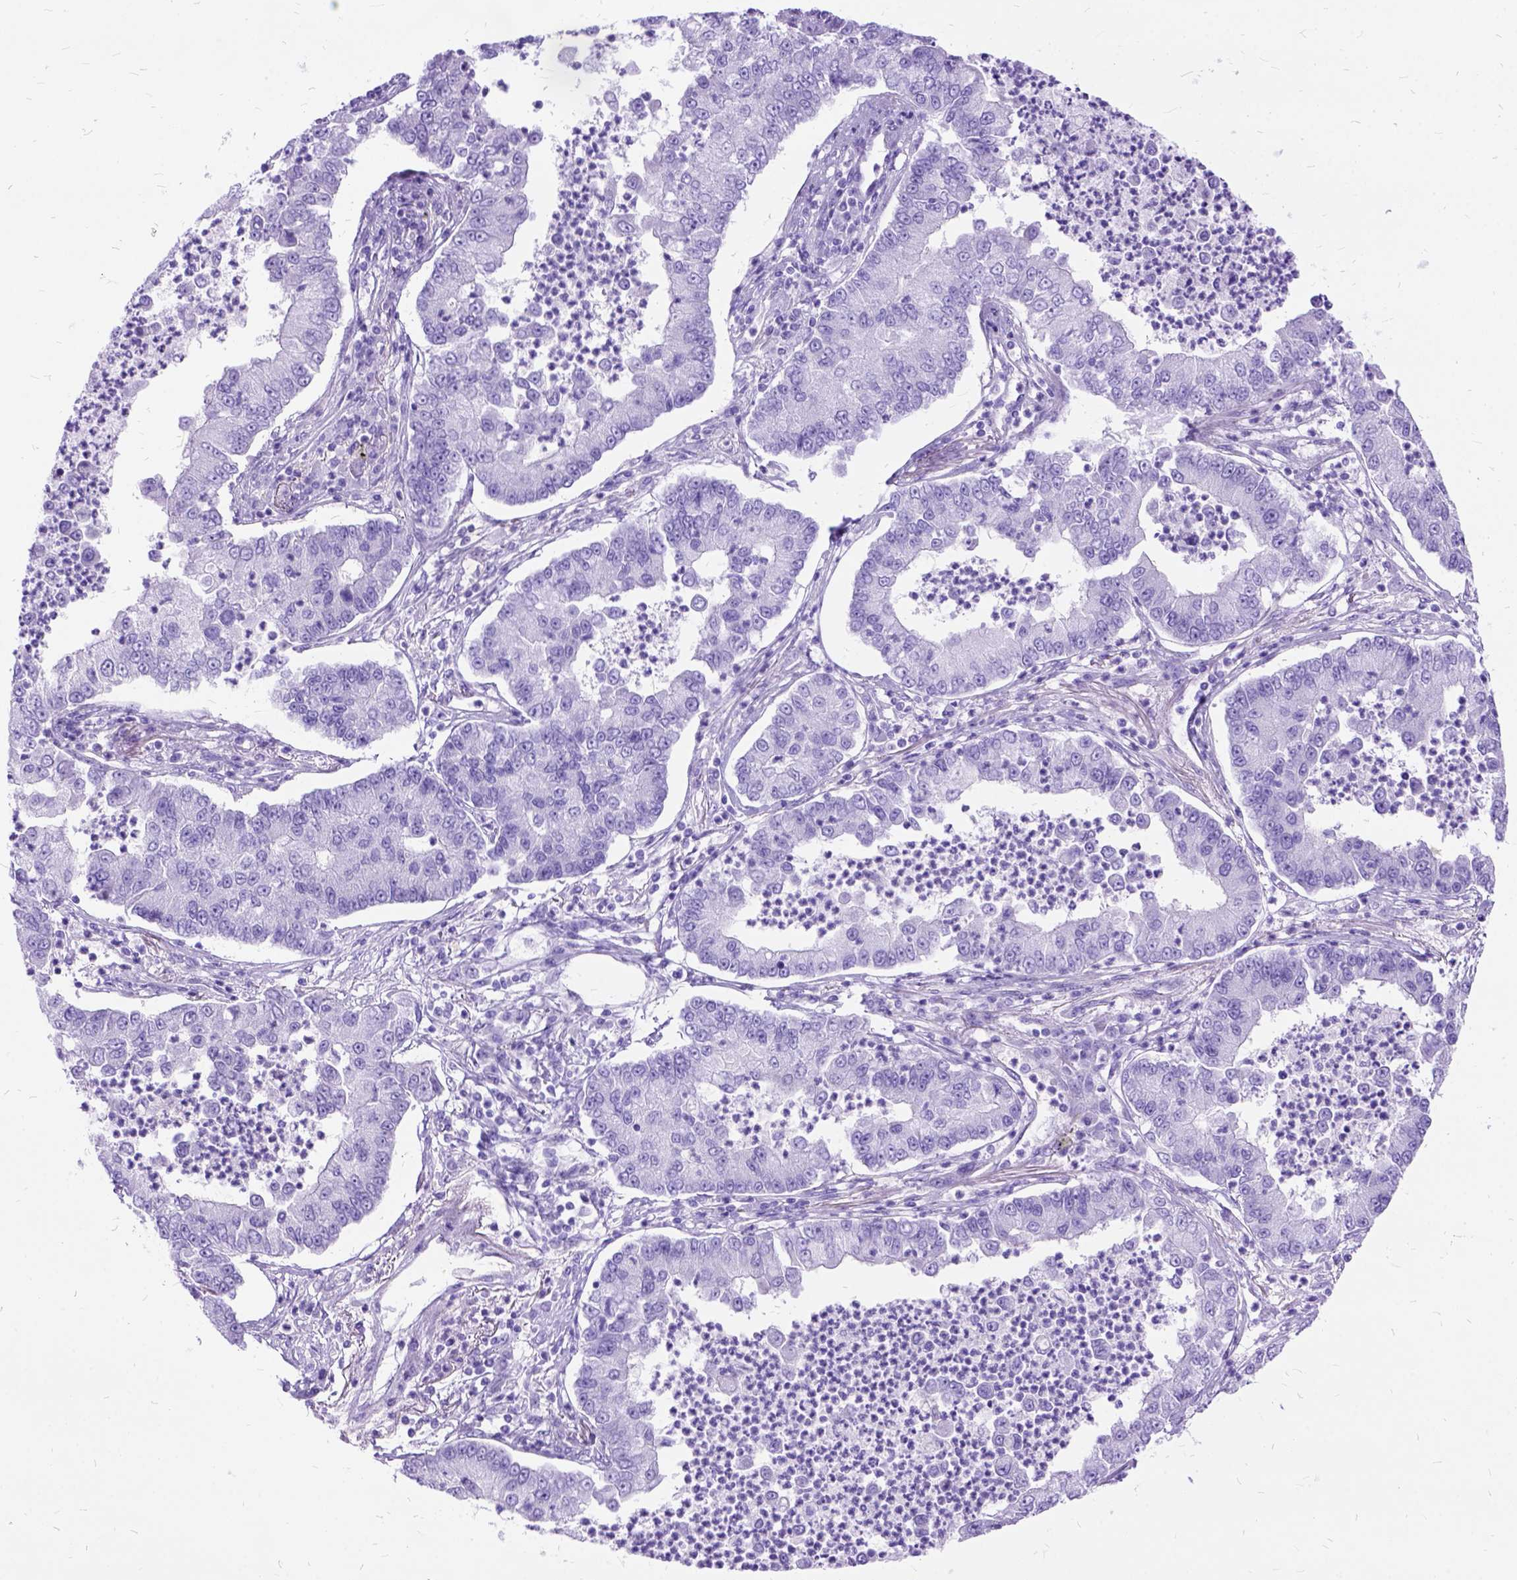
{"staining": {"intensity": "negative", "quantity": "none", "location": "none"}, "tissue": "lung cancer", "cell_type": "Tumor cells", "image_type": "cancer", "snomed": [{"axis": "morphology", "description": "Adenocarcinoma, NOS"}, {"axis": "topography", "description": "Lung"}], "caption": "Tumor cells show no significant protein positivity in lung adenocarcinoma.", "gene": "ARL9", "patient": {"sex": "female", "age": 57}}